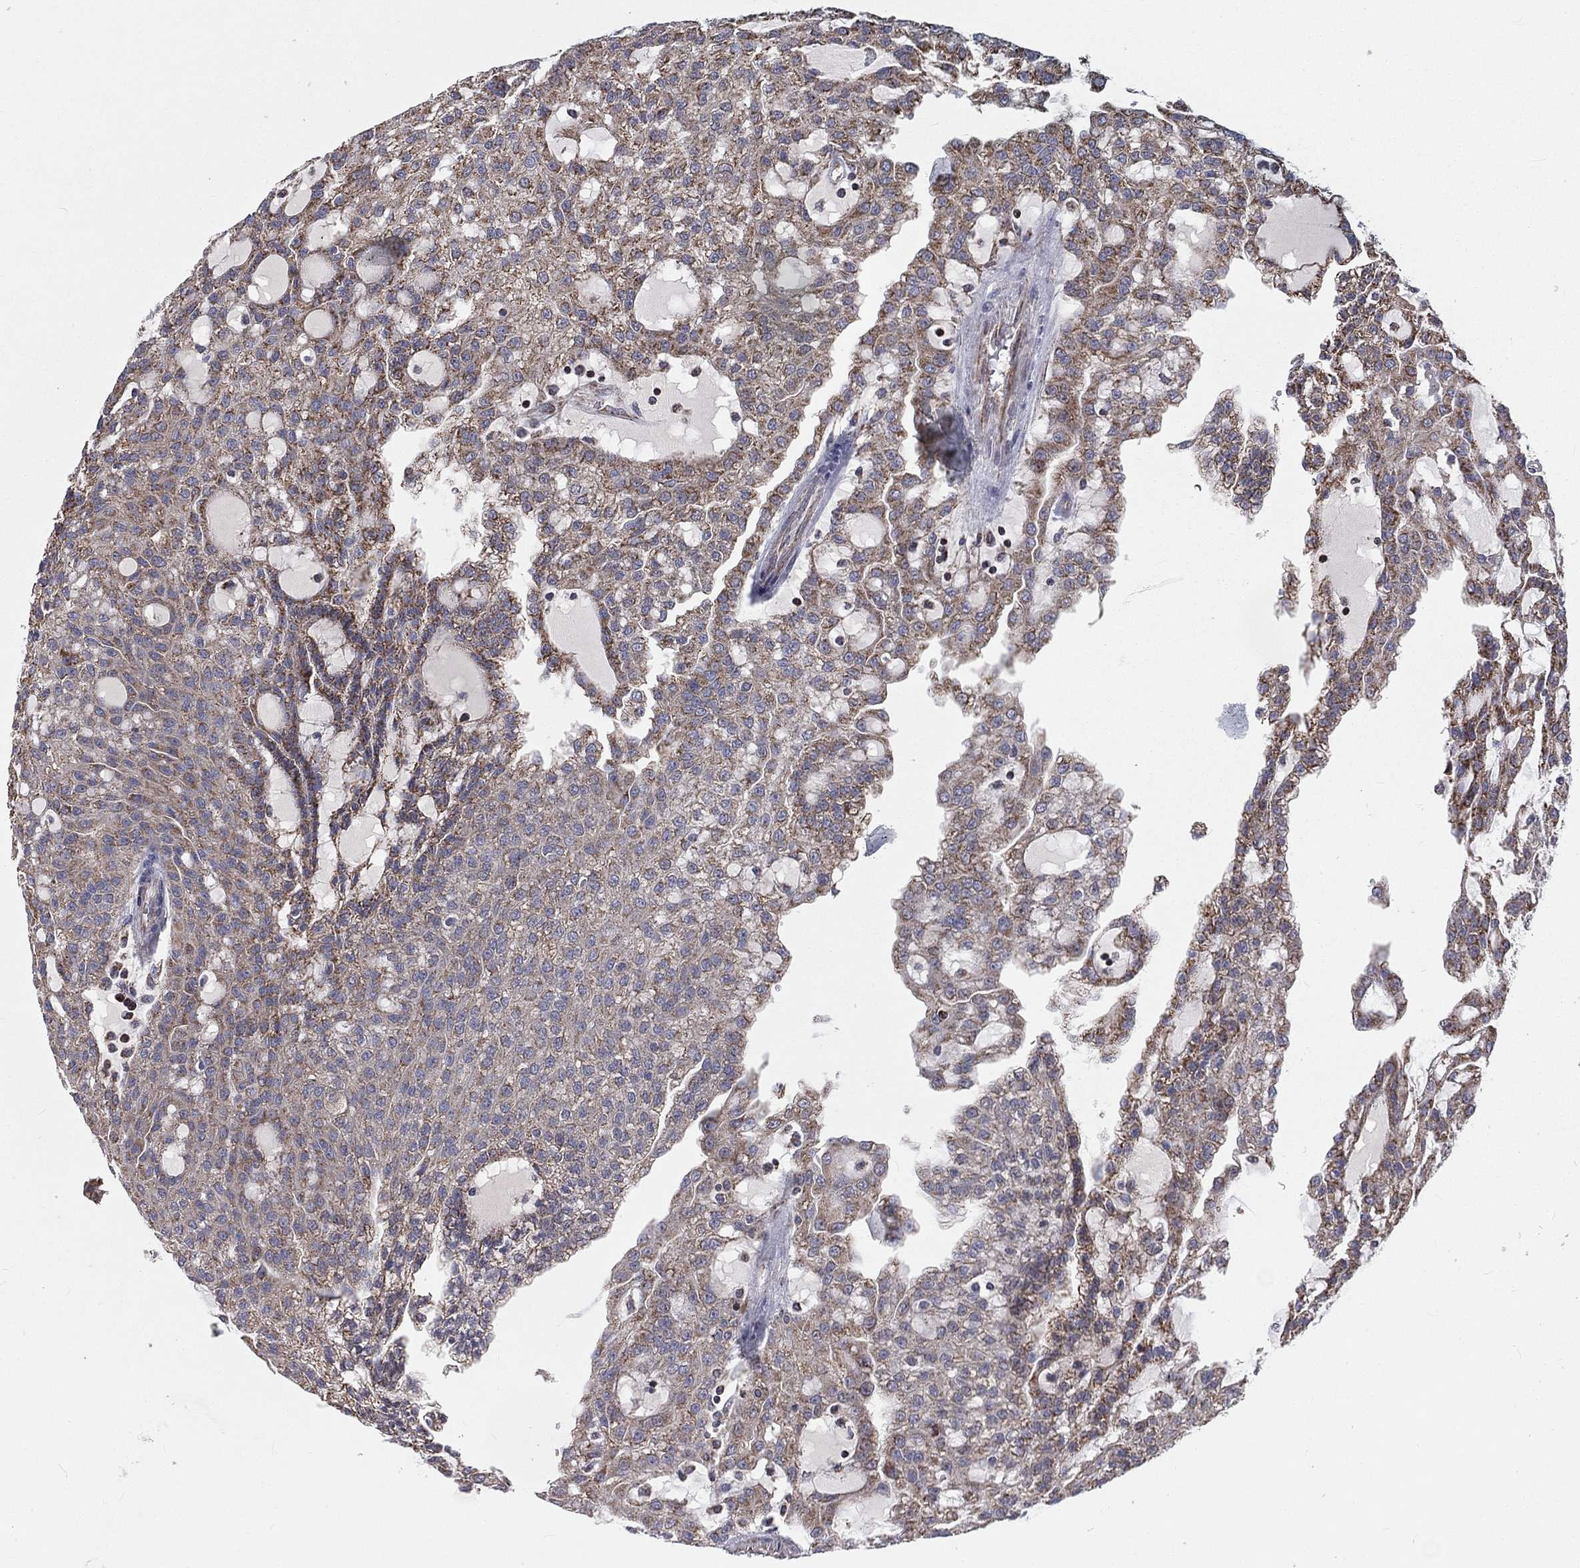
{"staining": {"intensity": "moderate", "quantity": "25%-75%", "location": "cytoplasmic/membranous"}, "tissue": "renal cancer", "cell_type": "Tumor cells", "image_type": "cancer", "snomed": [{"axis": "morphology", "description": "Adenocarcinoma, NOS"}, {"axis": "topography", "description": "Kidney"}], "caption": "Immunohistochemical staining of human renal cancer (adenocarcinoma) shows medium levels of moderate cytoplasmic/membranous positivity in approximately 25%-75% of tumor cells.", "gene": "GPD1", "patient": {"sex": "male", "age": 63}}